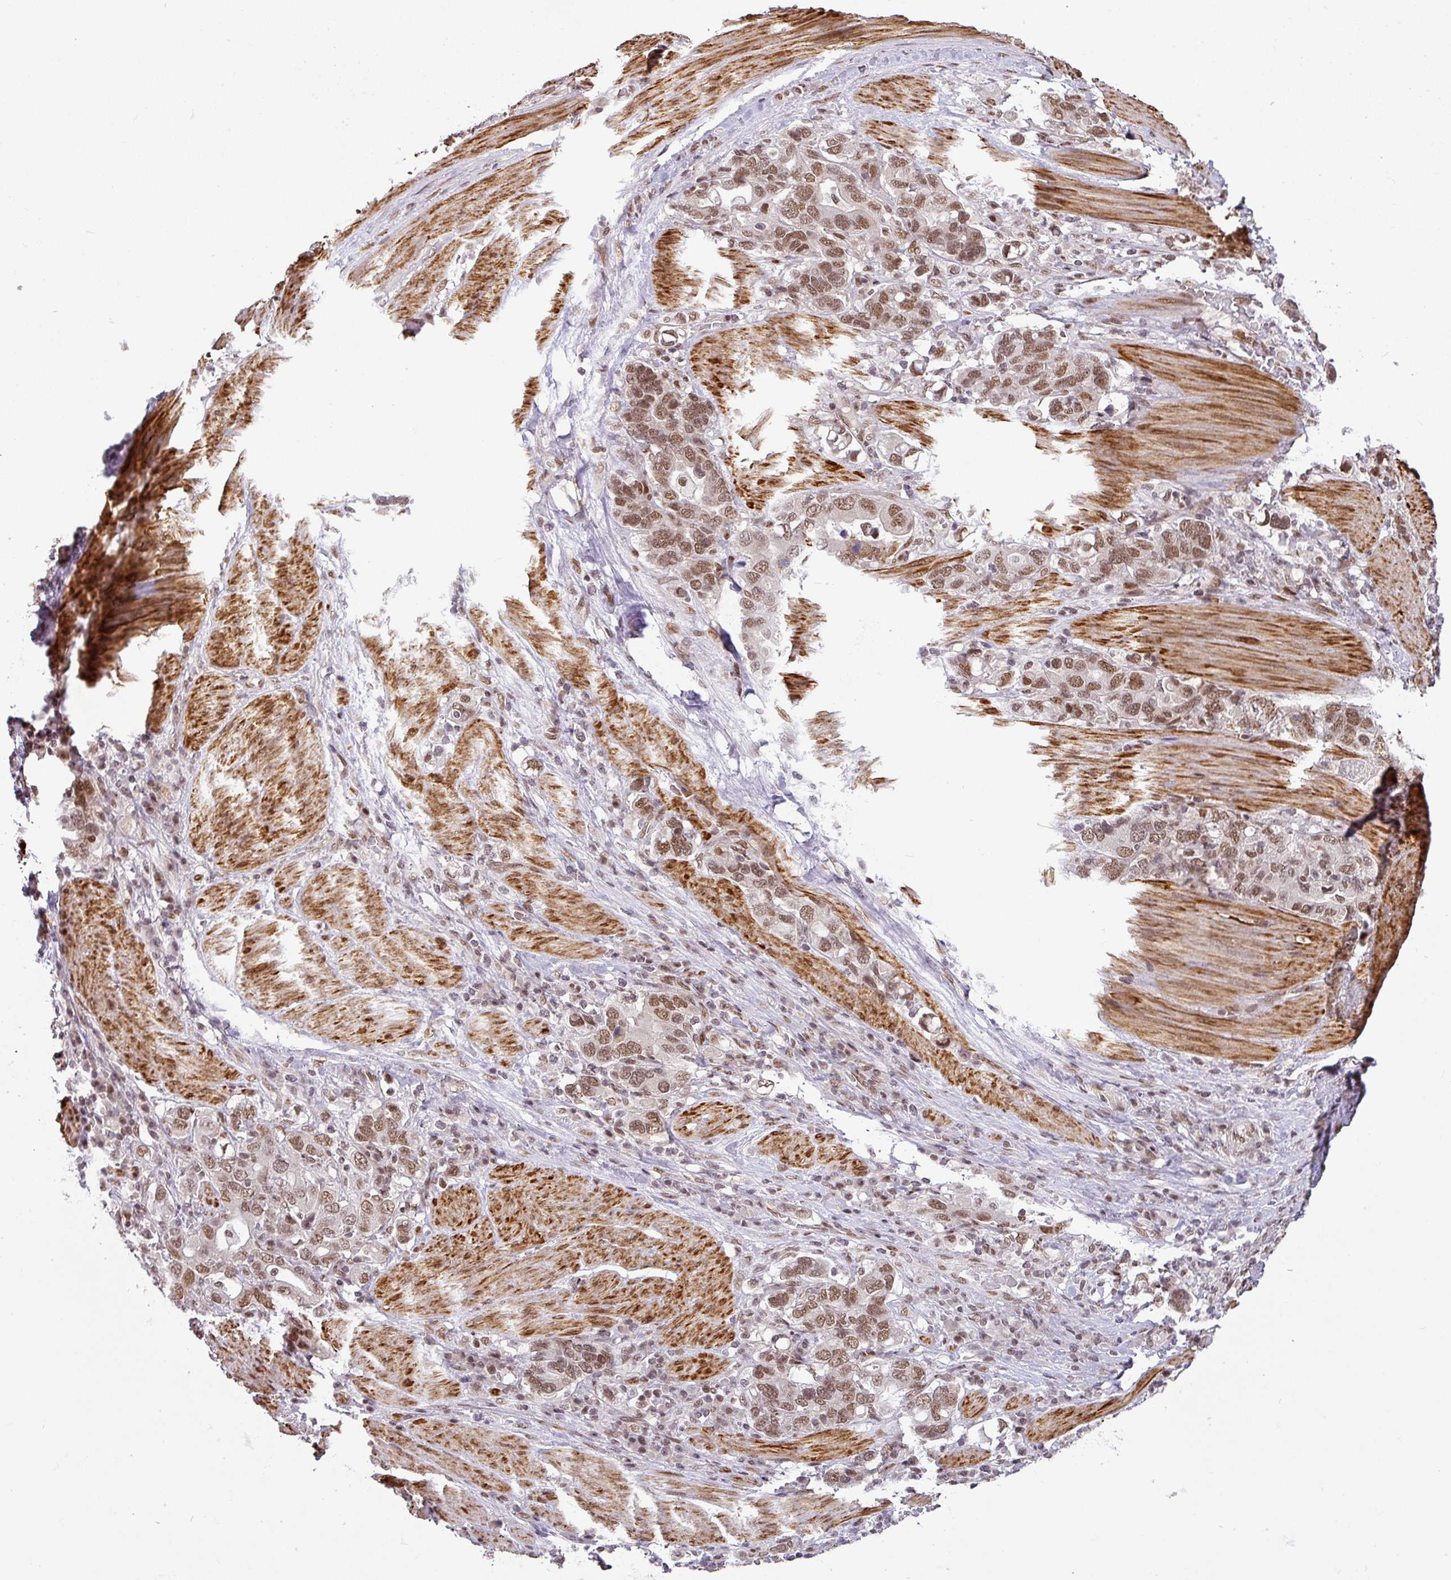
{"staining": {"intensity": "moderate", "quantity": ">75%", "location": "nuclear"}, "tissue": "stomach cancer", "cell_type": "Tumor cells", "image_type": "cancer", "snomed": [{"axis": "morphology", "description": "Adenocarcinoma, NOS"}, {"axis": "topography", "description": "Stomach, upper"}, {"axis": "topography", "description": "Stomach"}], "caption": "Protein expression analysis of human stomach adenocarcinoma reveals moderate nuclear staining in approximately >75% of tumor cells. The protein is stained brown, and the nuclei are stained in blue (DAB IHC with brightfield microscopy, high magnification).", "gene": "SRSF2", "patient": {"sex": "male", "age": 62}}